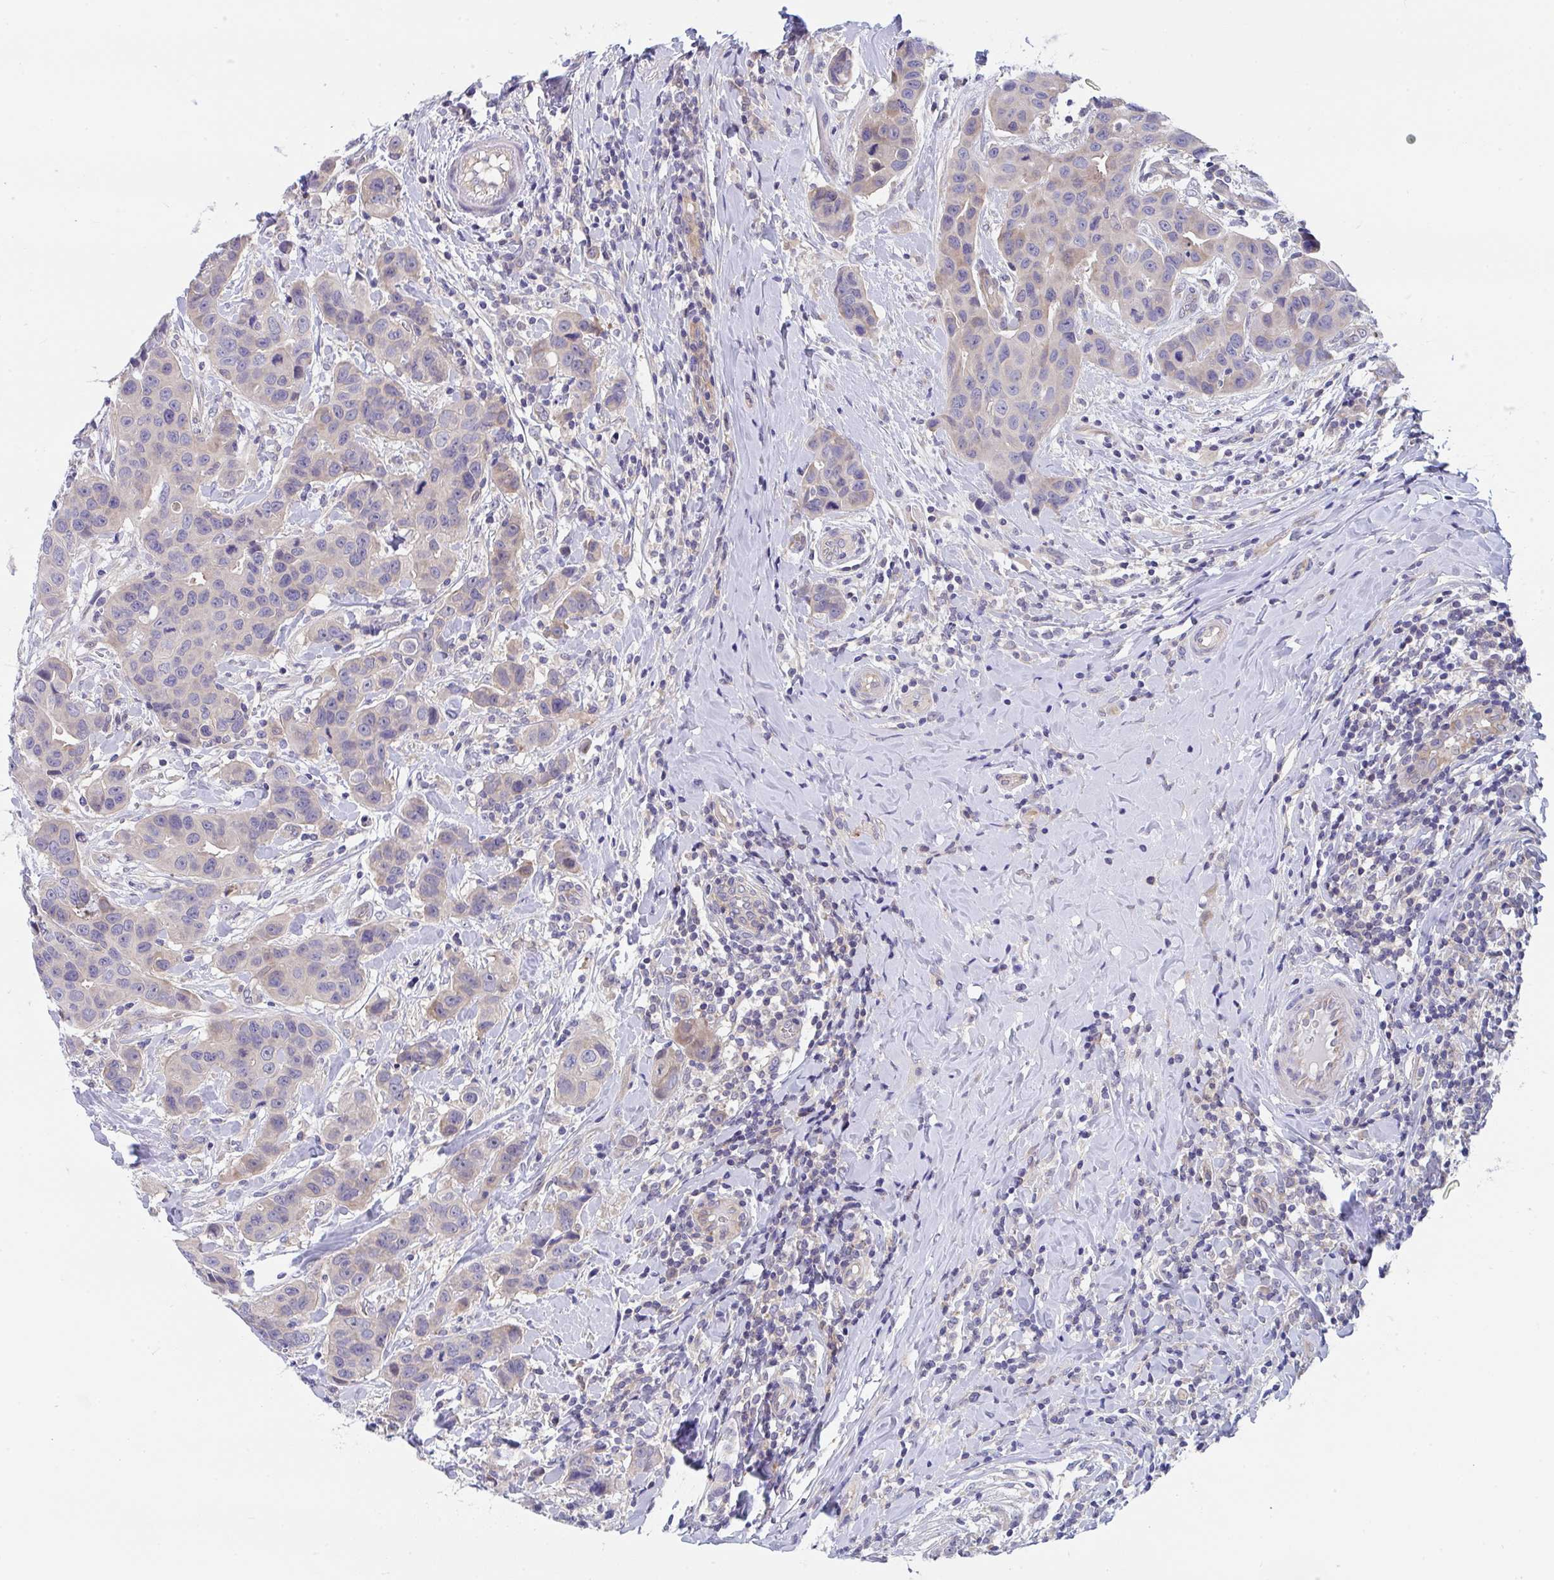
{"staining": {"intensity": "moderate", "quantity": "<25%", "location": "cytoplasmic/membranous"}, "tissue": "breast cancer", "cell_type": "Tumor cells", "image_type": "cancer", "snomed": [{"axis": "morphology", "description": "Duct carcinoma"}, {"axis": "topography", "description": "Breast"}], "caption": "A low amount of moderate cytoplasmic/membranous positivity is identified in about <25% of tumor cells in breast intraductal carcinoma tissue.", "gene": "P2RX3", "patient": {"sex": "female", "age": 24}}